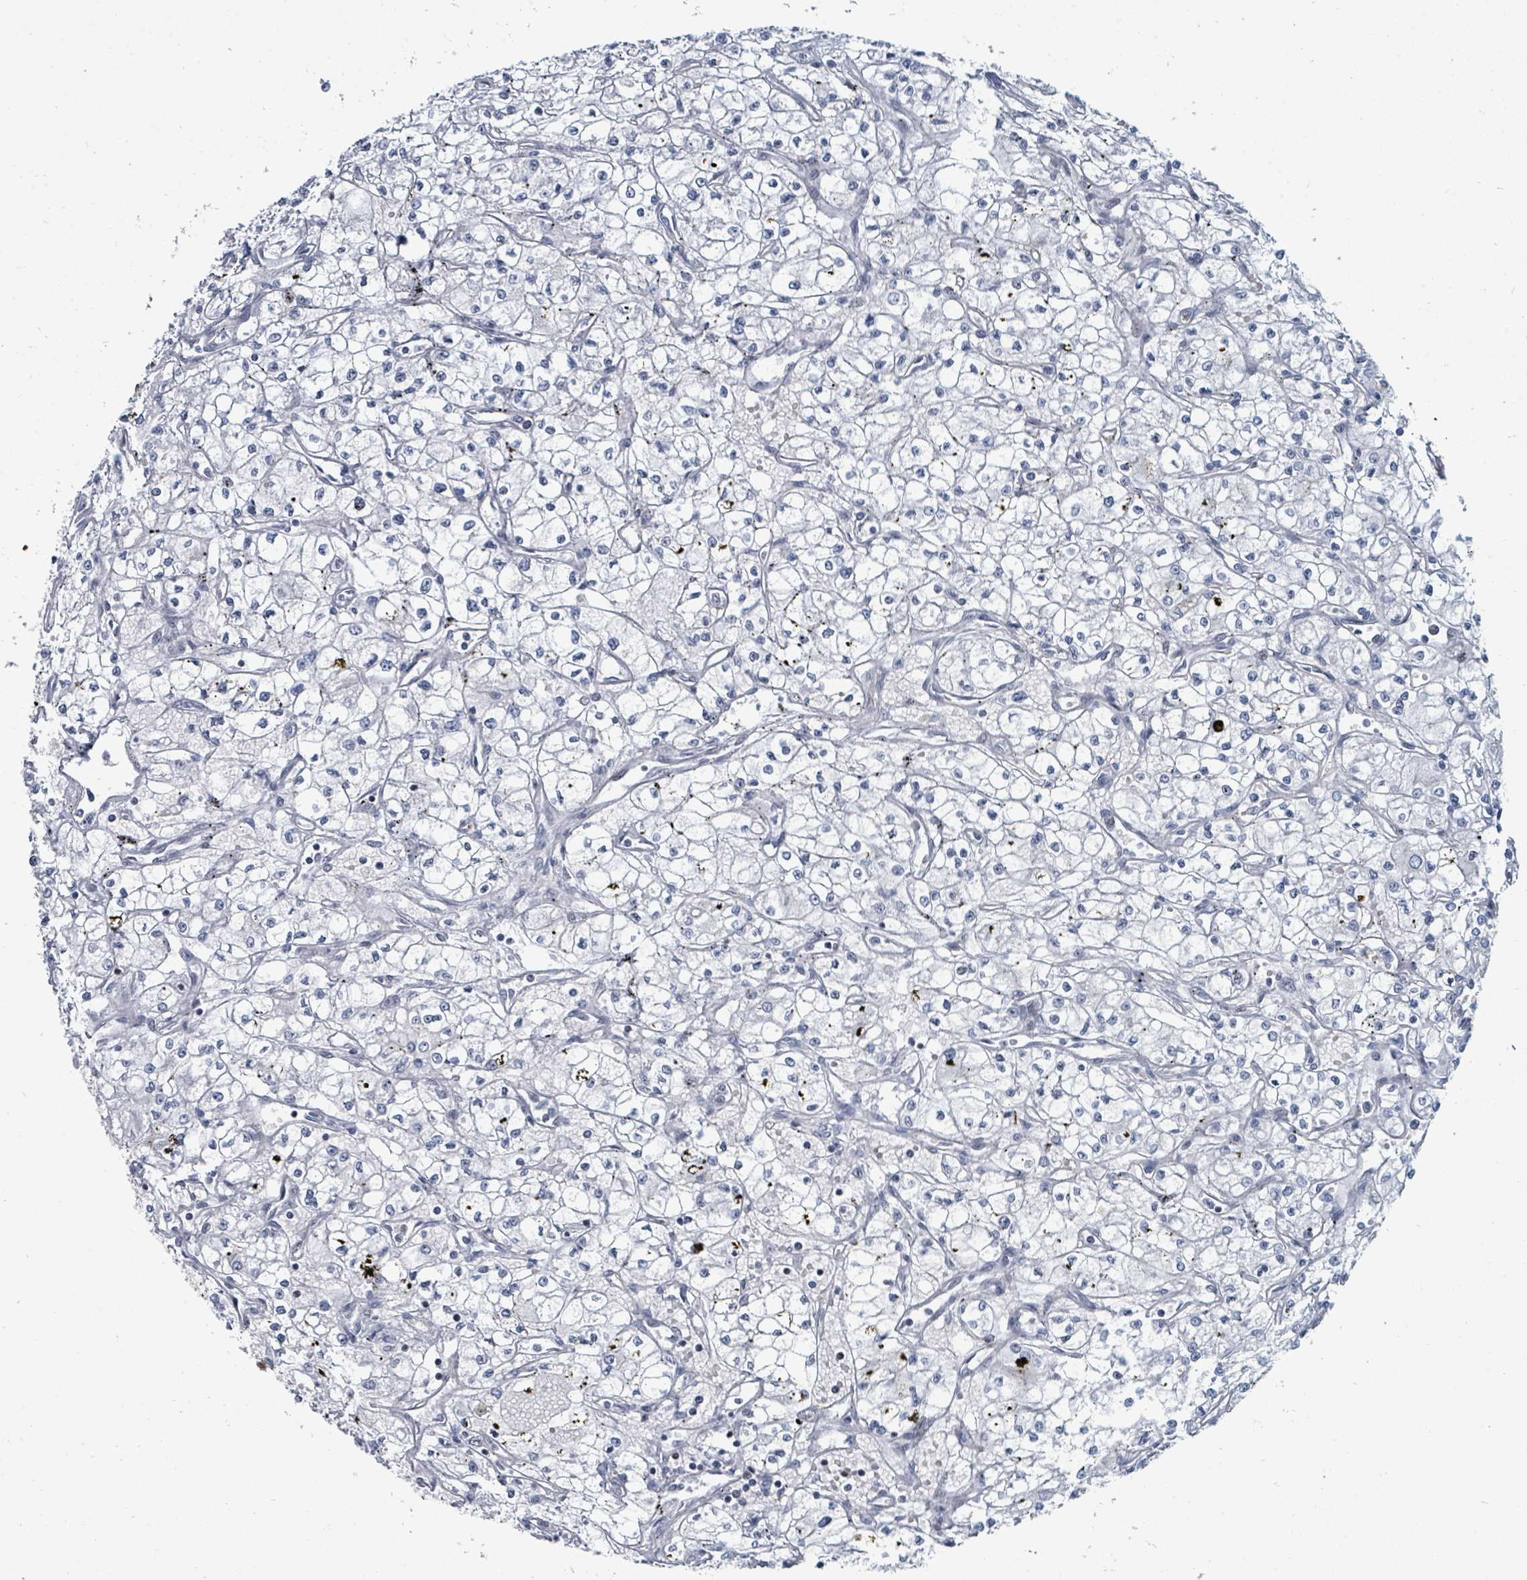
{"staining": {"intensity": "negative", "quantity": "none", "location": "none"}, "tissue": "renal cancer", "cell_type": "Tumor cells", "image_type": "cancer", "snomed": [{"axis": "morphology", "description": "Adenocarcinoma, NOS"}, {"axis": "topography", "description": "Kidney"}], "caption": "Image shows no significant protein positivity in tumor cells of renal cancer (adenocarcinoma). (Brightfield microscopy of DAB immunohistochemistry (IHC) at high magnification).", "gene": "SUMO4", "patient": {"sex": "male", "age": 59}}